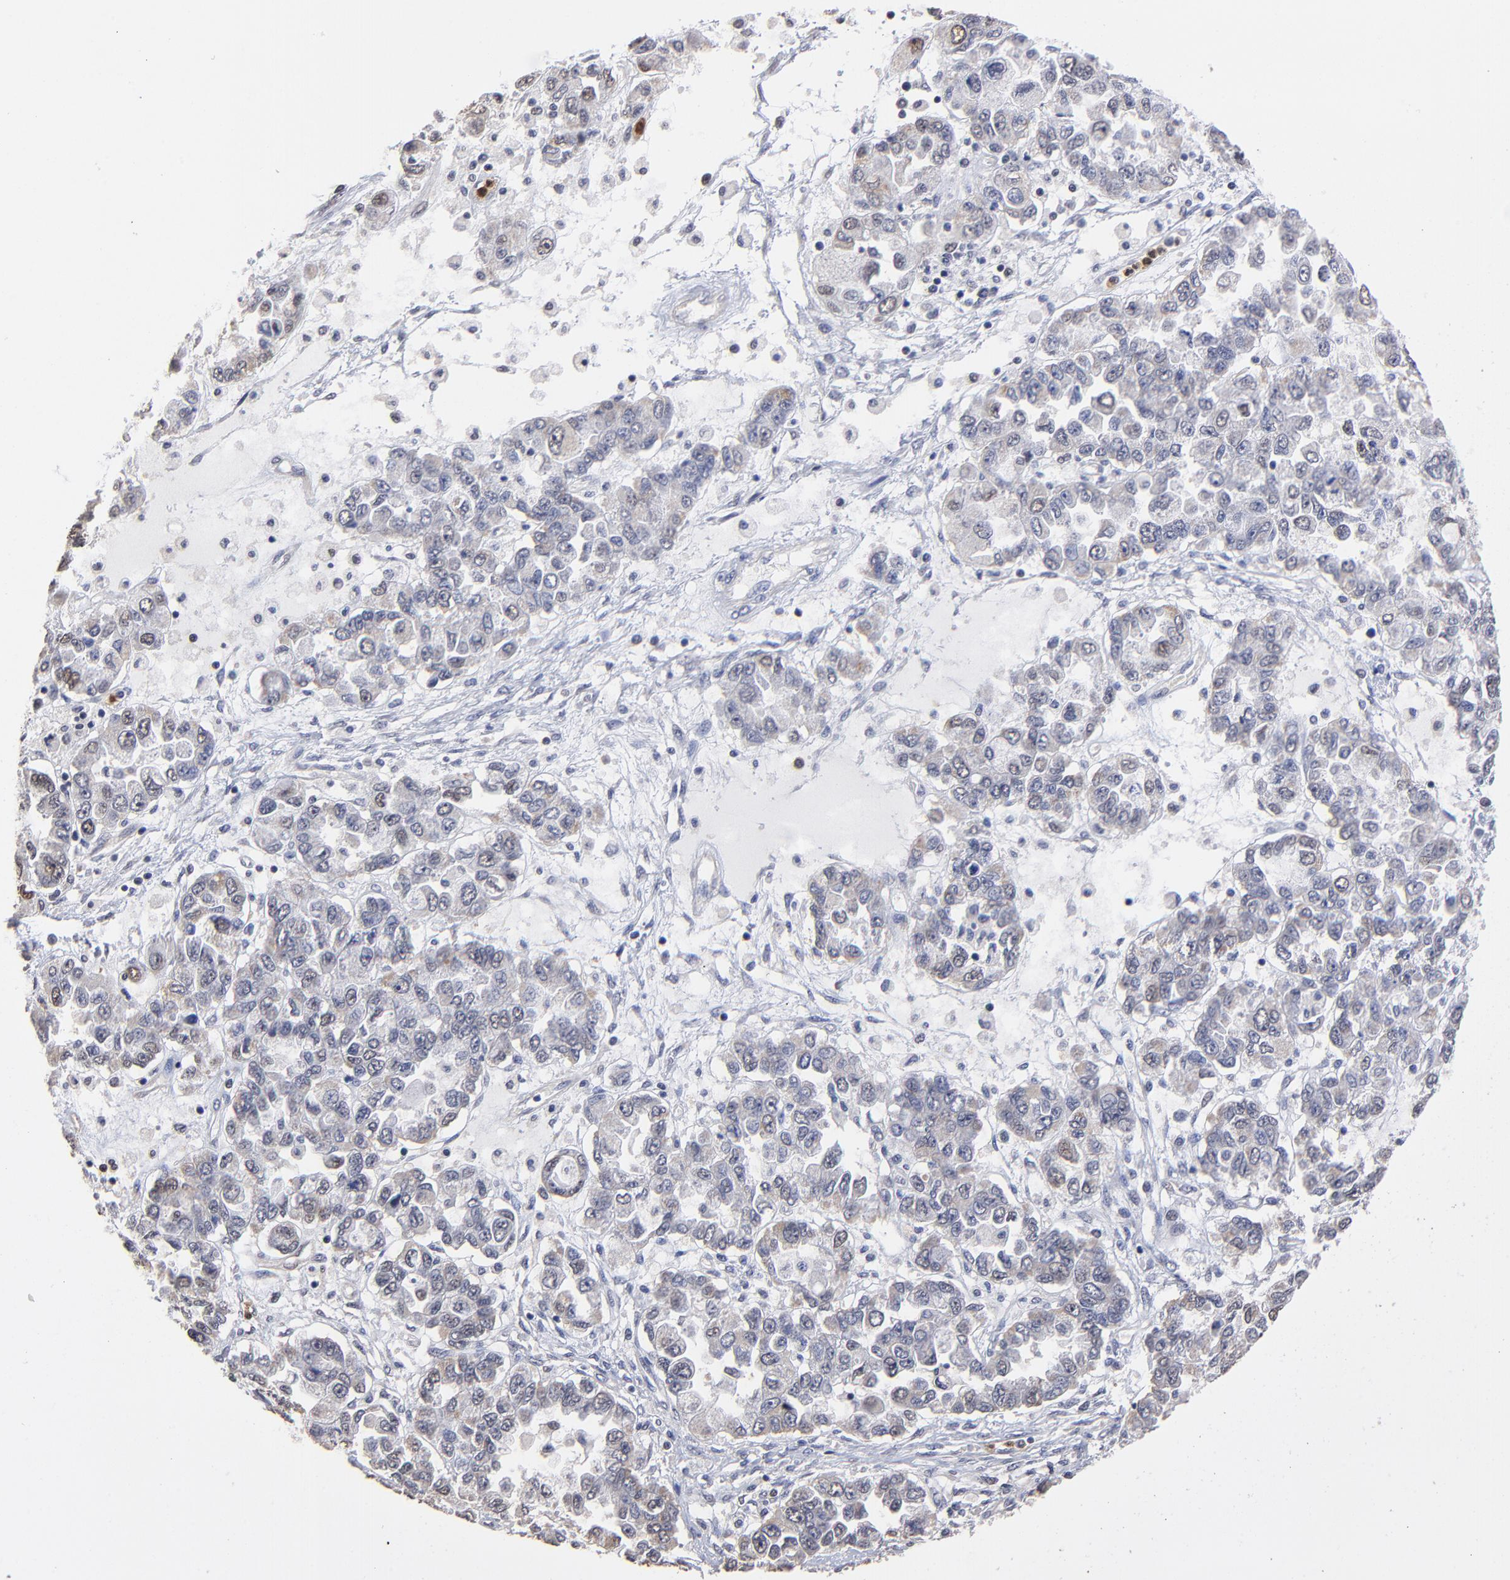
{"staining": {"intensity": "weak", "quantity": "<25%", "location": "cytoplasmic/membranous"}, "tissue": "ovarian cancer", "cell_type": "Tumor cells", "image_type": "cancer", "snomed": [{"axis": "morphology", "description": "Cystadenocarcinoma, serous, NOS"}, {"axis": "topography", "description": "Ovary"}], "caption": "Immunohistochemistry of human ovarian serous cystadenocarcinoma demonstrates no expression in tumor cells. (DAB immunohistochemistry (IHC), high magnification).", "gene": "BBOF1", "patient": {"sex": "female", "age": 84}}